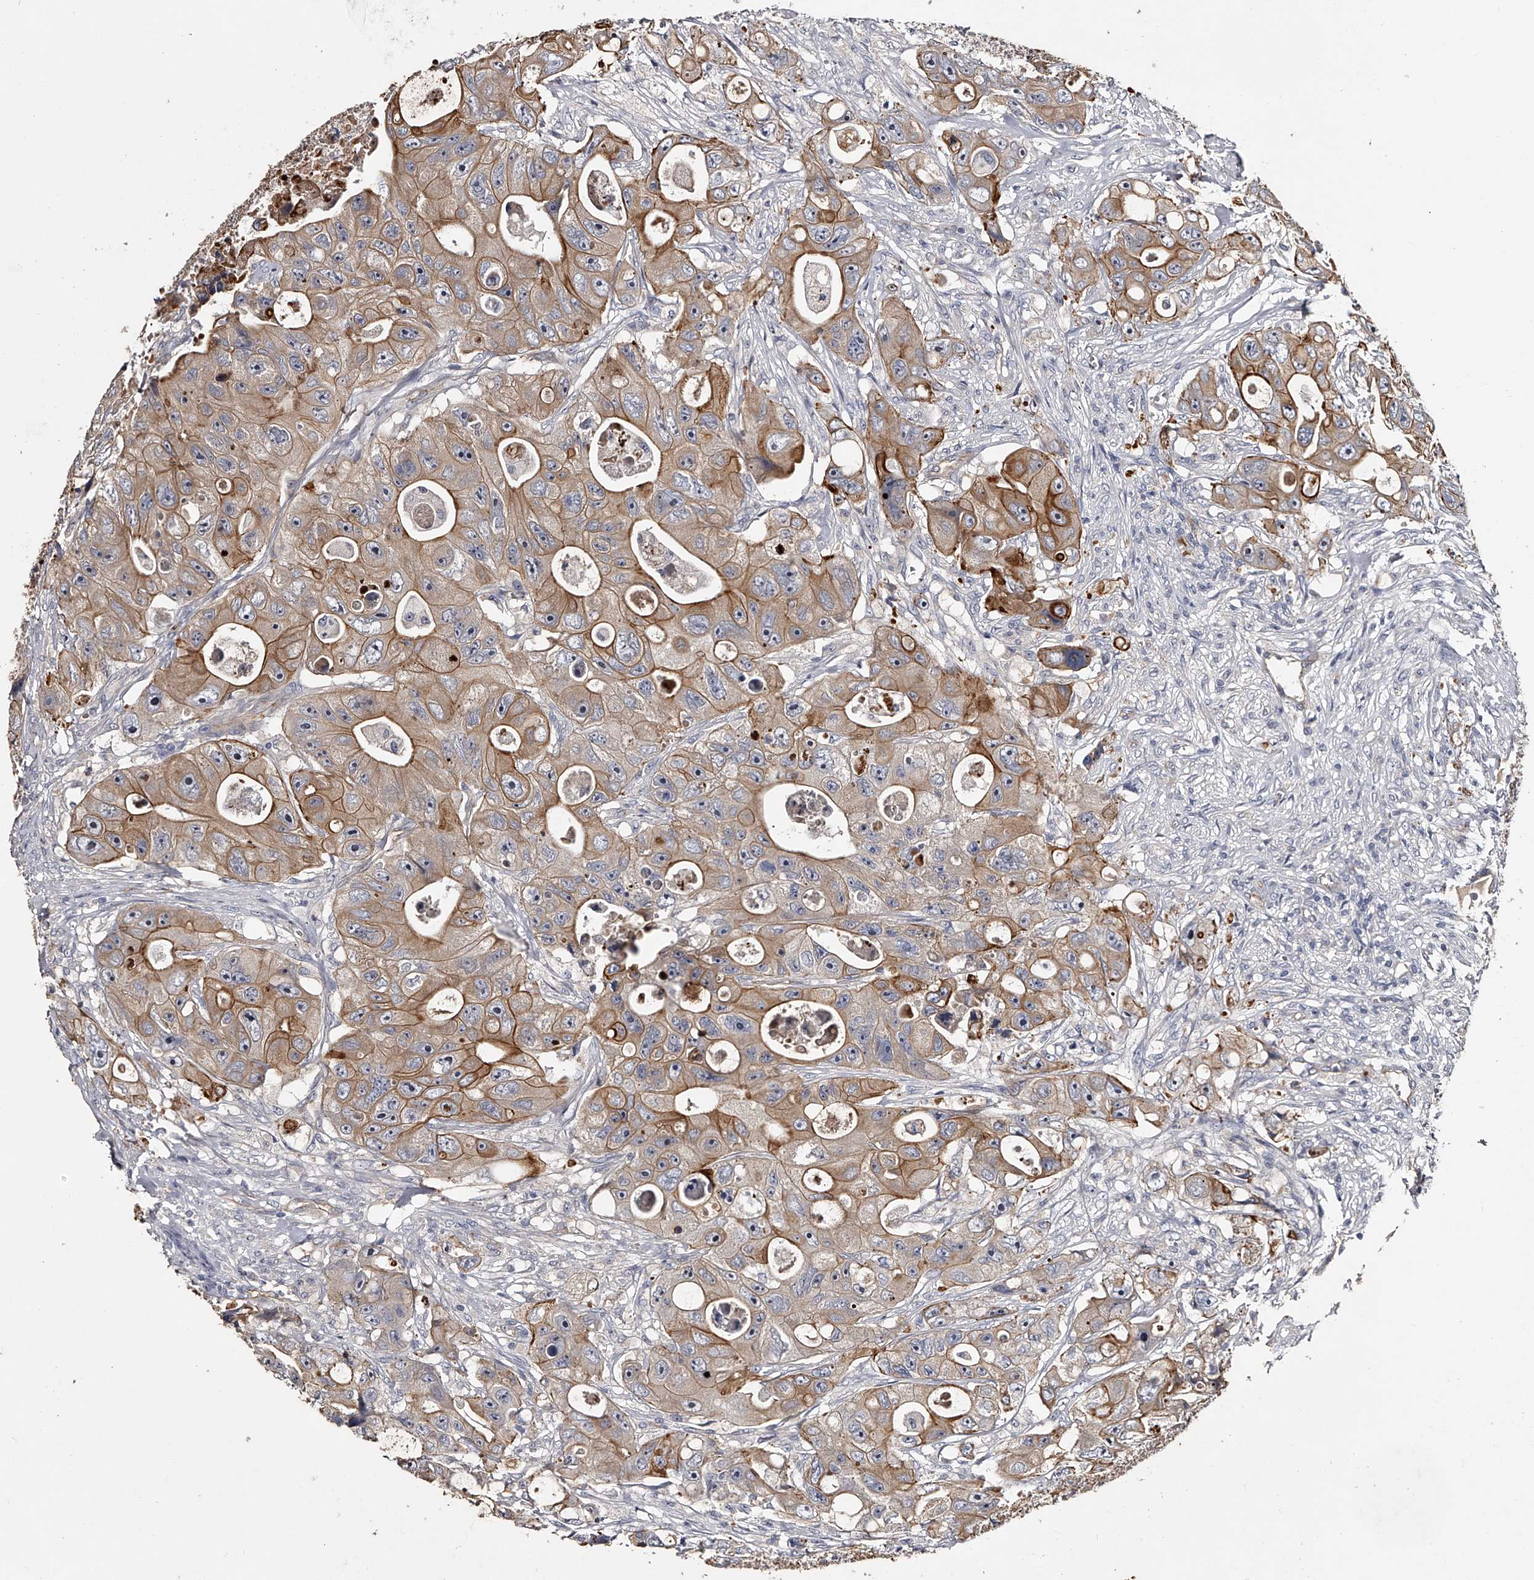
{"staining": {"intensity": "moderate", "quantity": ">75%", "location": "cytoplasmic/membranous"}, "tissue": "colorectal cancer", "cell_type": "Tumor cells", "image_type": "cancer", "snomed": [{"axis": "morphology", "description": "Adenocarcinoma, NOS"}, {"axis": "topography", "description": "Colon"}], "caption": "IHC (DAB (3,3'-diaminobenzidine)) staining of colorectal cancer shows moderate cytoplasmic/membranous protein expression in approximately >75% of tumor cells. (DAB IHC with brightfield microscopy, high magnification).", "gene": "MDN1", "patient": {"sex": "female", "age": 46}}